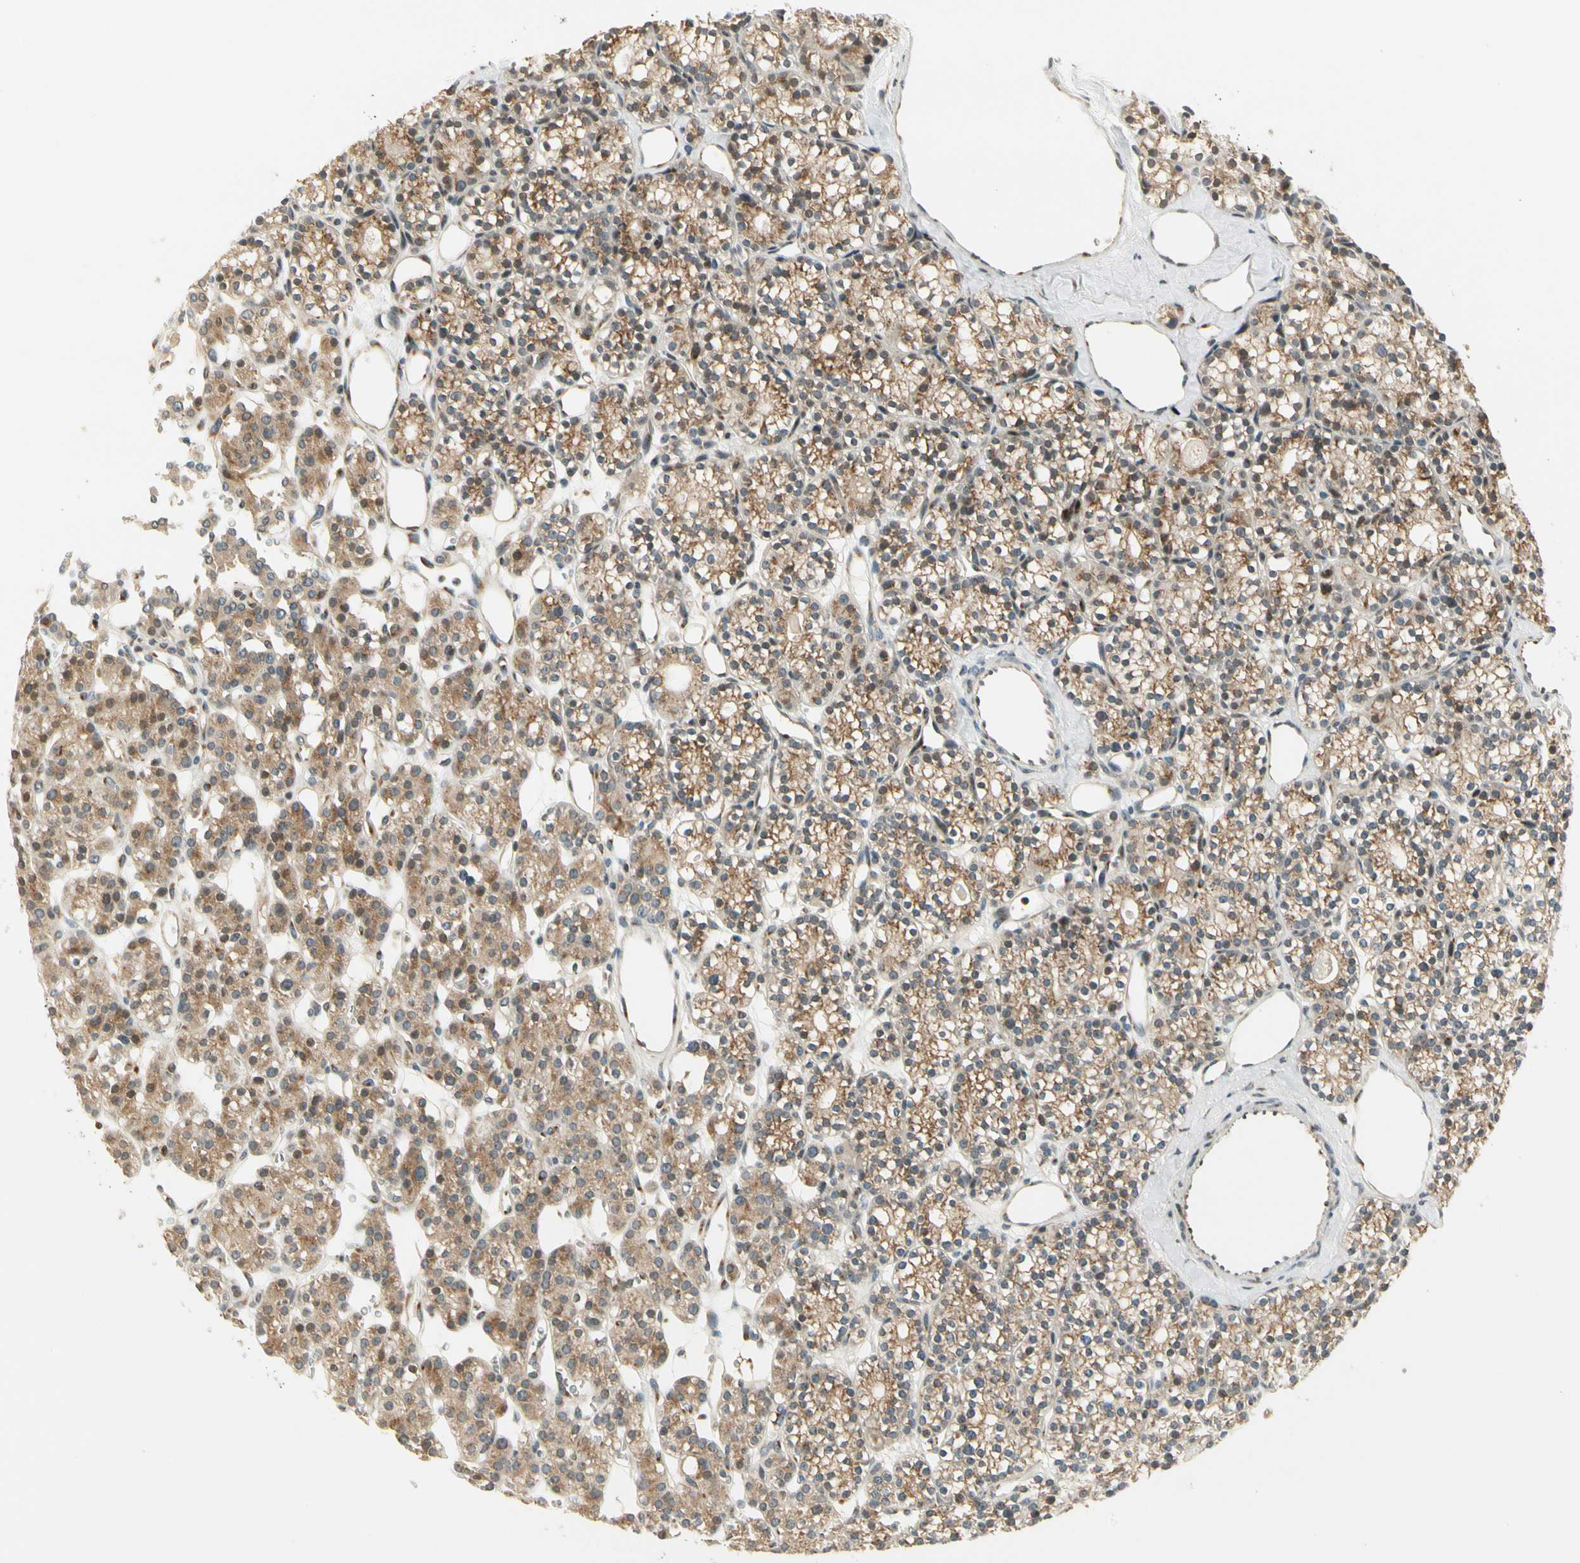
{"staining": {"intensity": "moderate", "quantity": ">75%", "location": "cytoplasmic/membranous"}, "tissue": "parathyroid gland", "cell_type": "Glandular cells", "image_type": "normal", "snomed": [{"axis": "morphology", "description": "Normal tissue, NOS"}, {"axis": "topography", "description": "Parathyroid gland"}], "caption": "Parathyroid gland stained with a brown dye displays moderate cytoplasmic/membranous positive positivity in about >75% of glandular cells.", "gene": "MANSC1", "patient": {"sex": "female", "age": 64}}